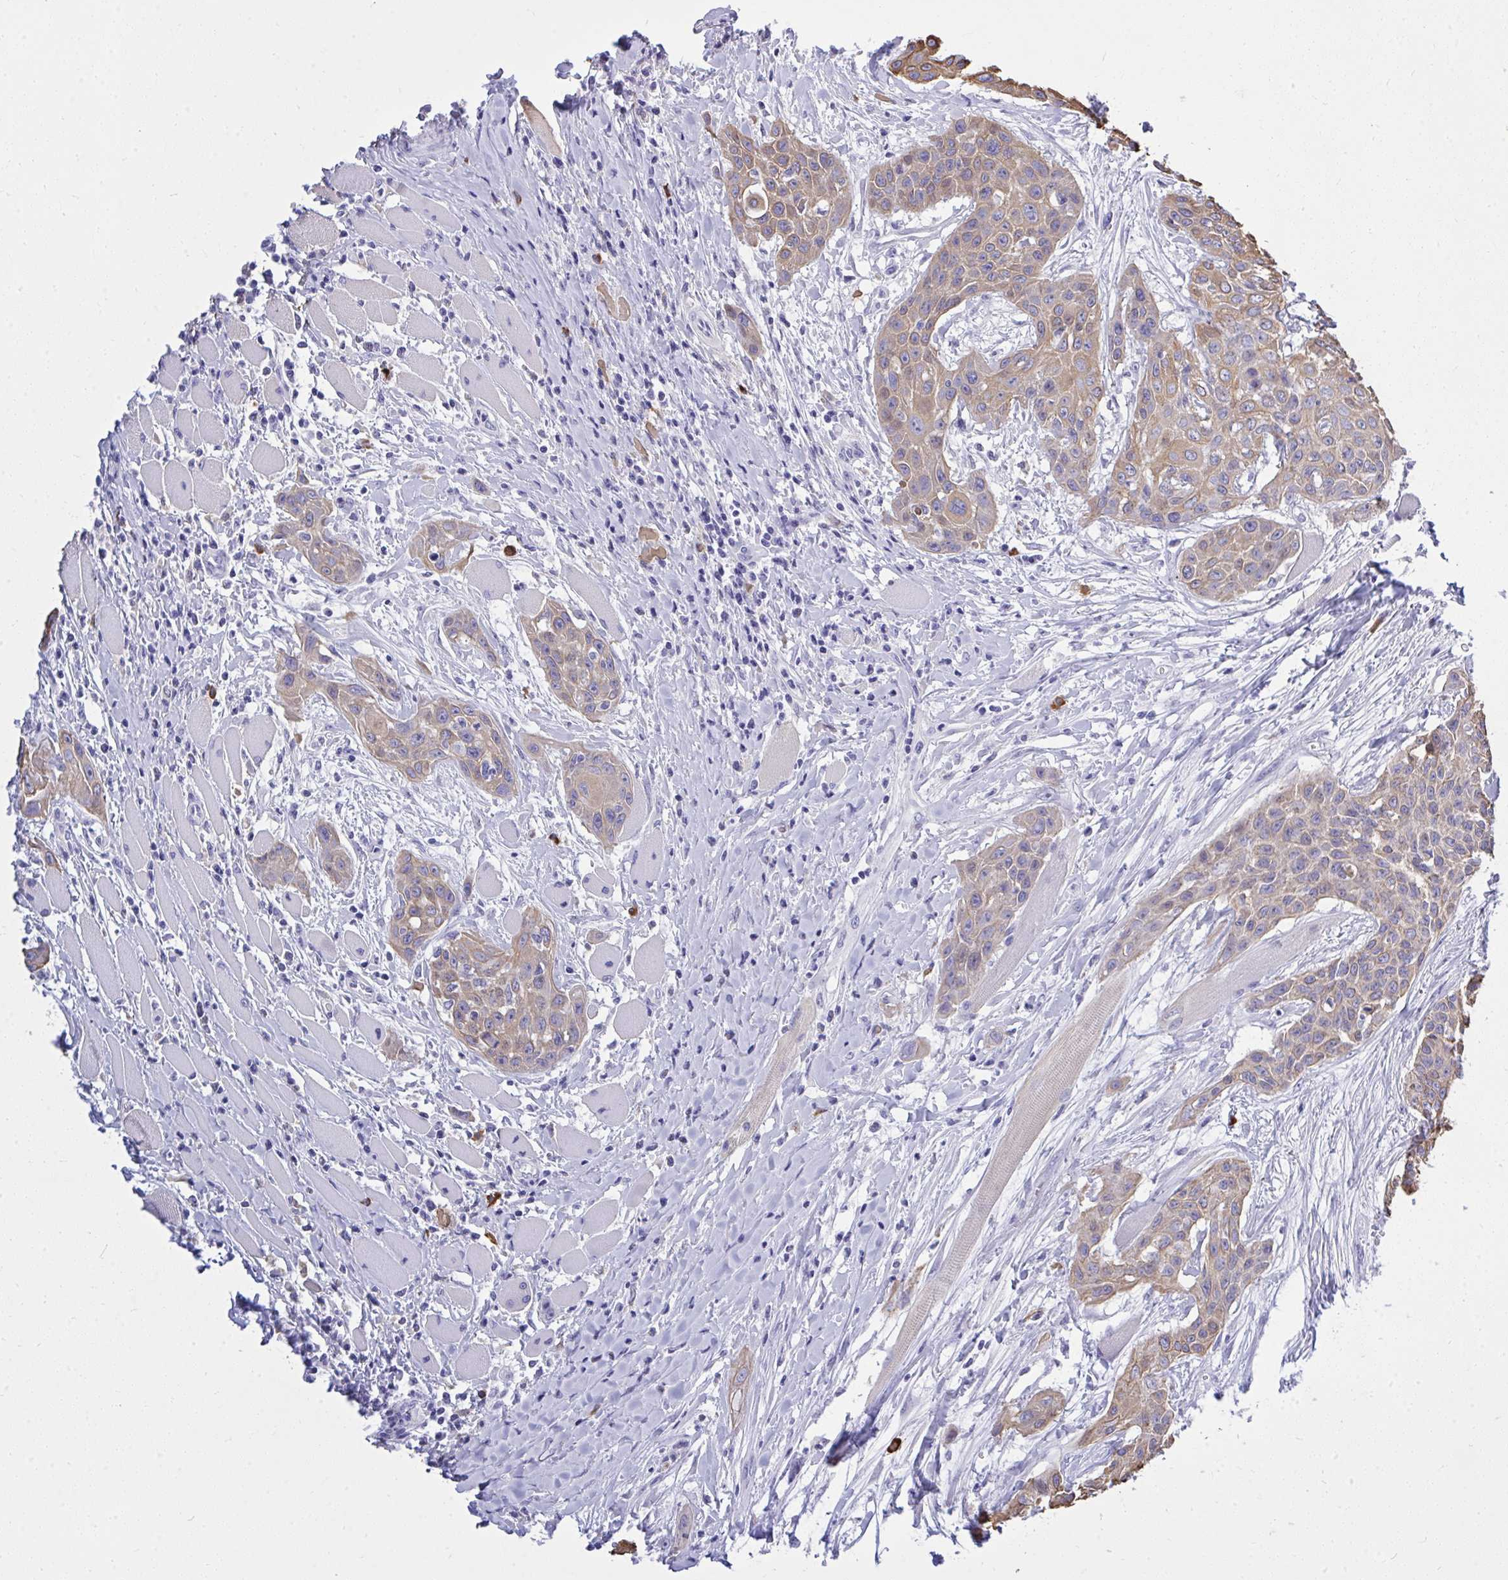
{"staining": {"intensity": "moderate", "quantity": ">75%", "location": "cytoplasmic/membranous"}, "tissue": "head and neck cancer", "cell_type": "Tumor cells", "image_type": "cancer", "snomed": [{"axis": "morphology", "description": "Squamous cell carcinoma, NOS"}, {"axis": "topography", "description": "Head-Neck"}], "caption": "Immunohistochemistry (IHC) photomicrograph of neoplastic tissue: human head and neck cancer (squamous cell carcinoma) stained using immunohistochemistry reveals medium levels of moderate protein expression localized specifically in the cytoplasmic/membranous of tumor cells, appearing as a cytoplasmic/membranous brown color.", "gene": "PSD", "patient": {"sex": "female", "age": 73}}